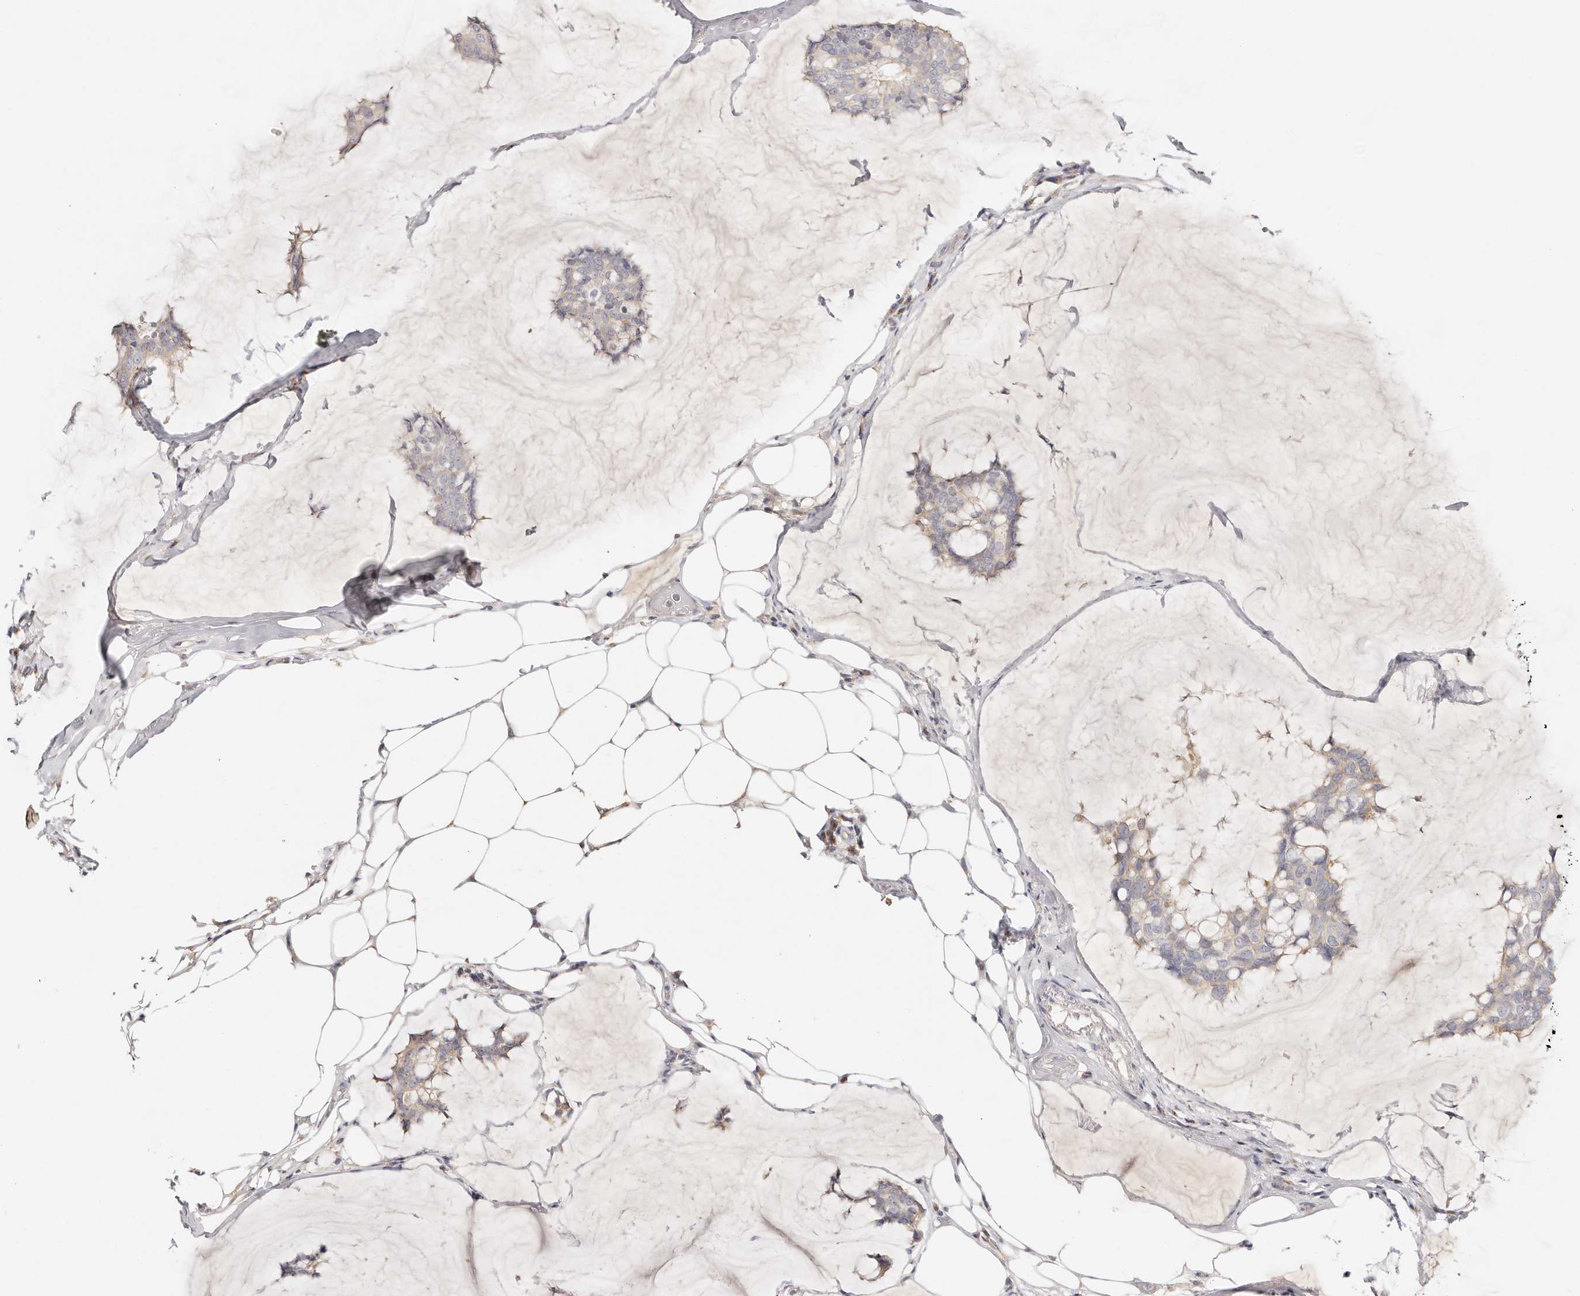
{"staining": {"intensity": "negative", "quantity": "none", "location": "none"}, "tissue": "breast cancer", "cell_type": "Tumor cells", "image_type": "cancer", "snomed": [{"axis": "morphology", "description": "Duct carcinoma"}, {"axis": "topography", "description": "Breast"}], "caption": "Histopathology image shows no significant protein positivity in tumor cells of breast cancer.", "gene": "DNASE1", "patient": {"sex": "female", "age": 93}}